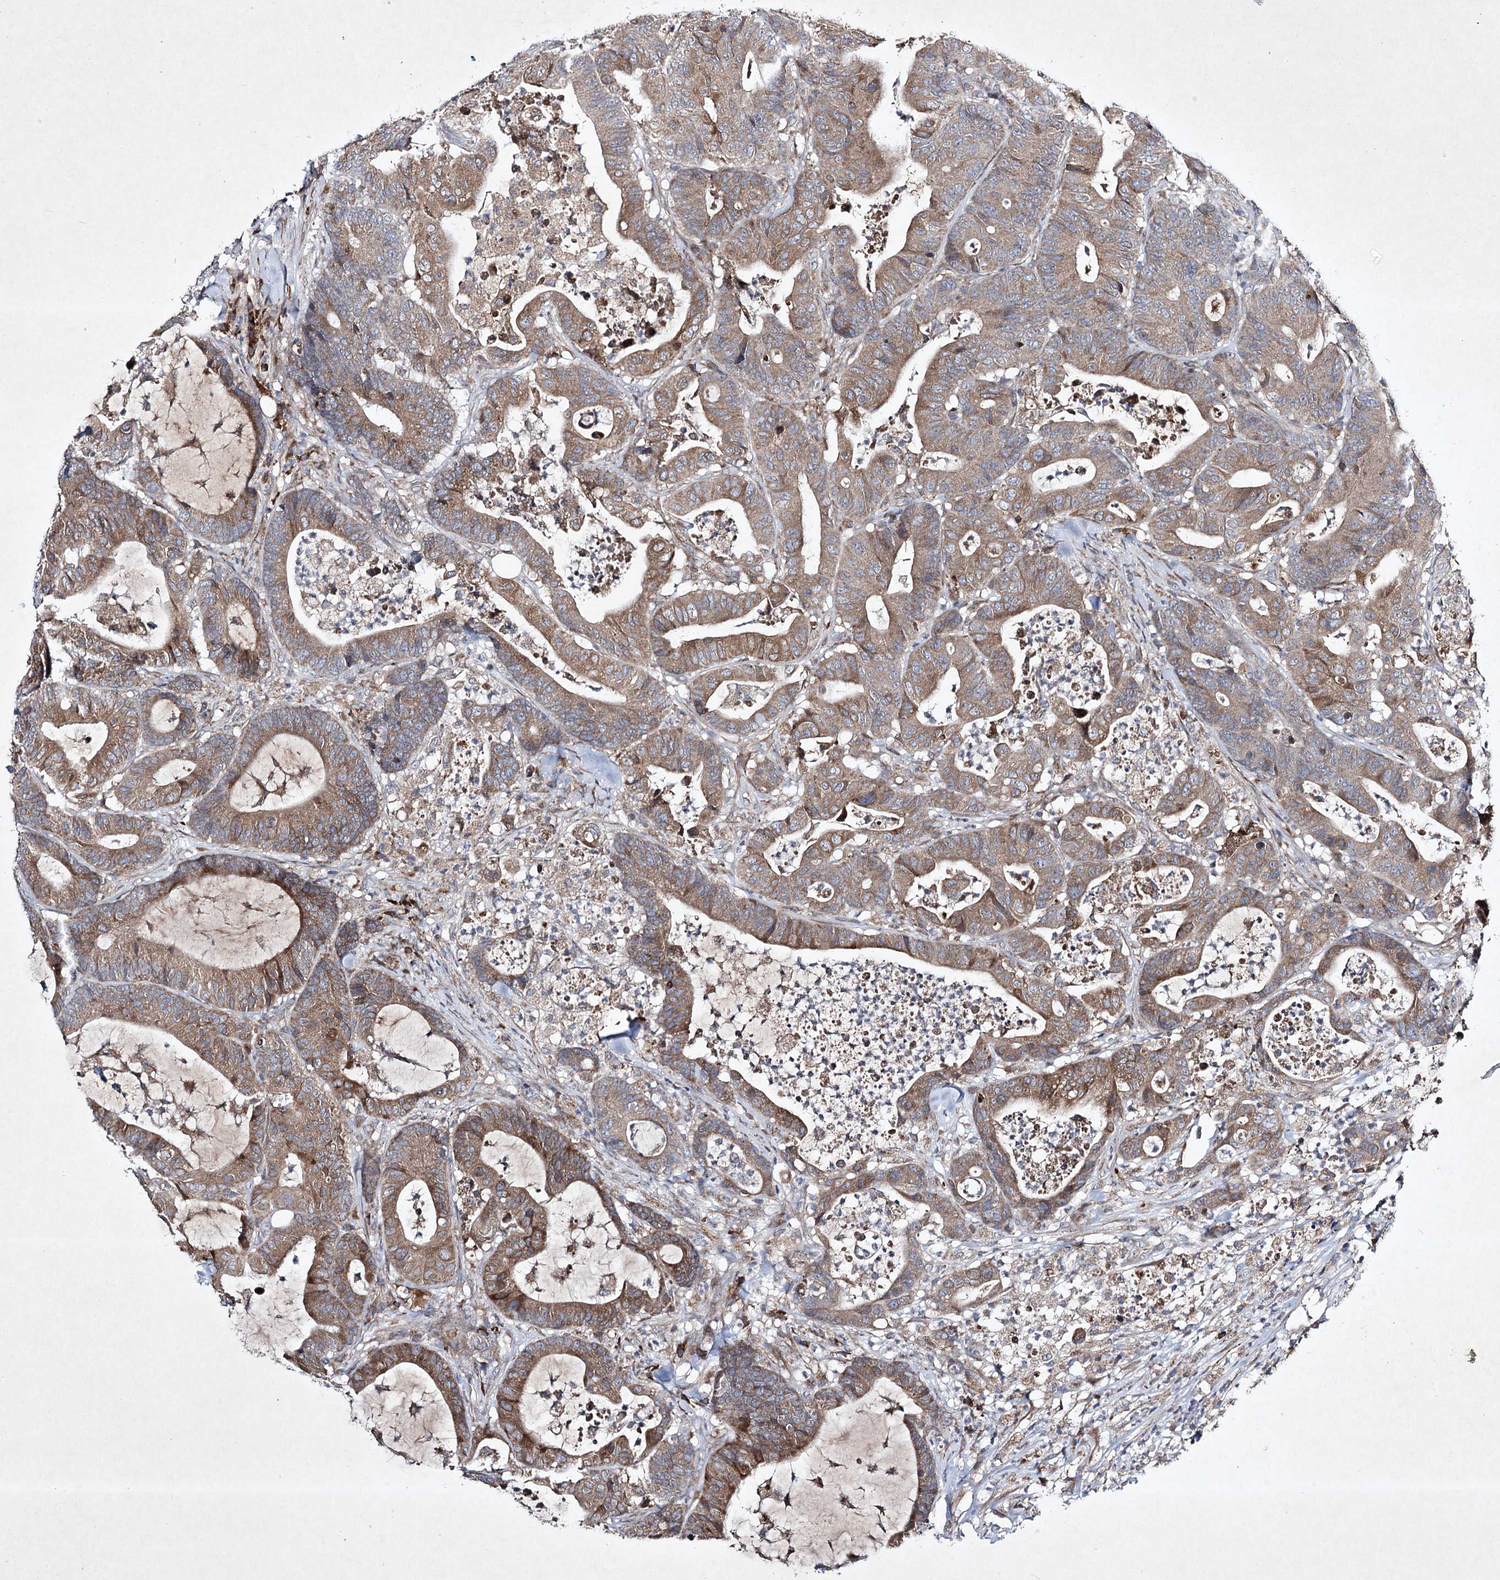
{"staining": {"intensity": "moderate", "quantity": ">75%", "location": "cytoplasmic/membranous"}, "tissue": "colorectal cancer", "cell_type": "Tumor cells", "image_type": "cancer", "snomed": [{"axis": "morphology", "description": "Adenocarcinoma, NOS"}, {"axis": "topography", "description": "Colon"}], "caption": "A histopathology image of adenocarcinoma (colorectal) stained for a protein shows moderate cytoplasmic/membranous brown staining in tumor cells. (brown staining indicates protein expression, while blue staining denotes nuclei).", "gene": "ALG9", "patient": {"sex": "female", "age": 84}}